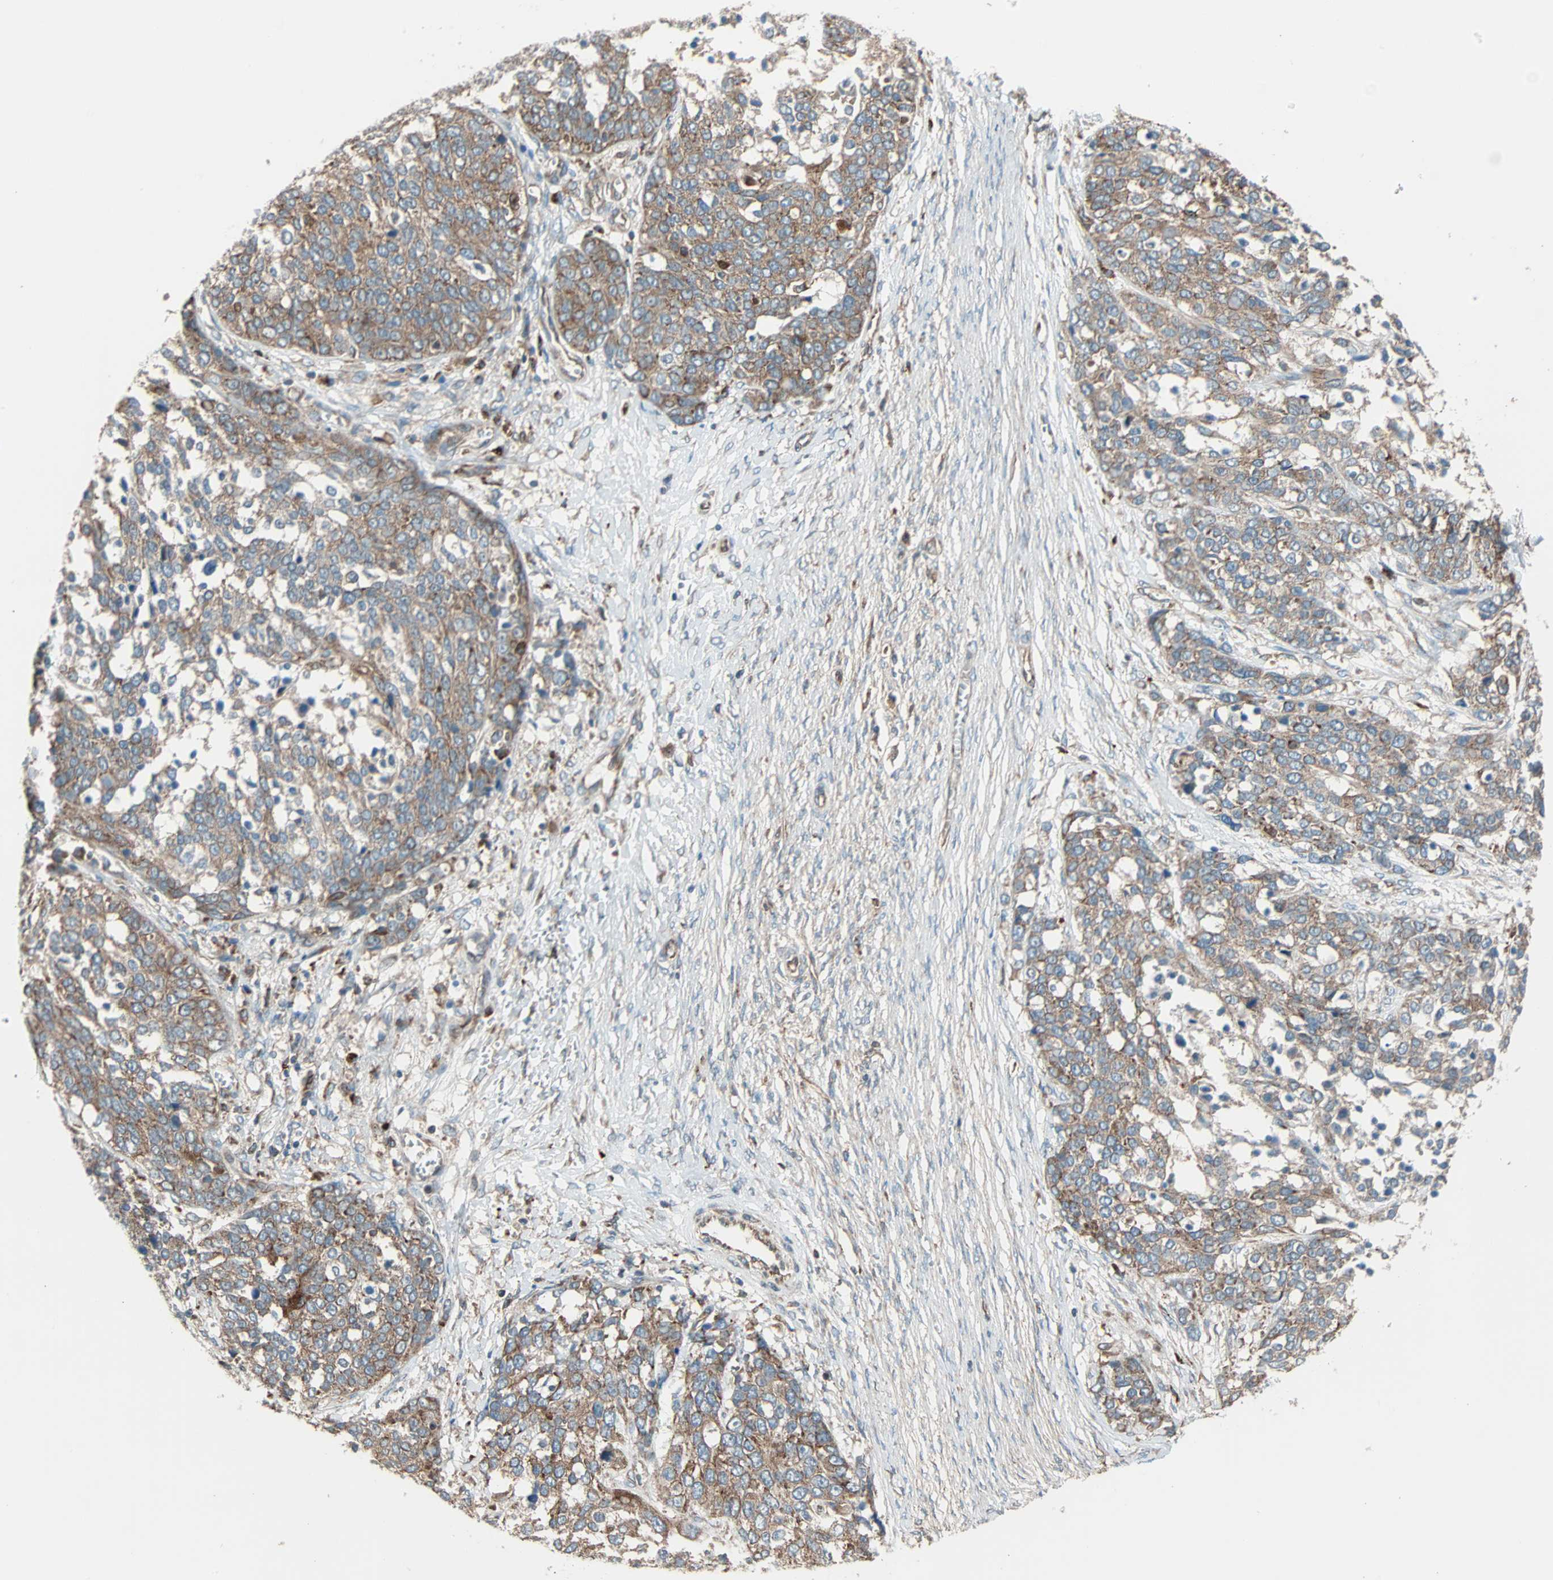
{"staining": {"intensity": "moderate", "quantity": ">75%", "location": "cytoplasmic/membranous"}, "tissue": "ovarian cancer", "cell_type": "Tumor cells", "image_type": "cancer", "snomed": [{"axis": "morphology", "description": "Cystadenocarcinoma, serous, NOS"}, {"axis": "topography", "description": "Ovary"}], "caption": "Human serous cystadenocarcinoma (ovarian) stained with a protein marker demonstrates moderate staining in tumor cells.", "gene": "PHYH", "patient": {"sex": "female", "age": 44}}